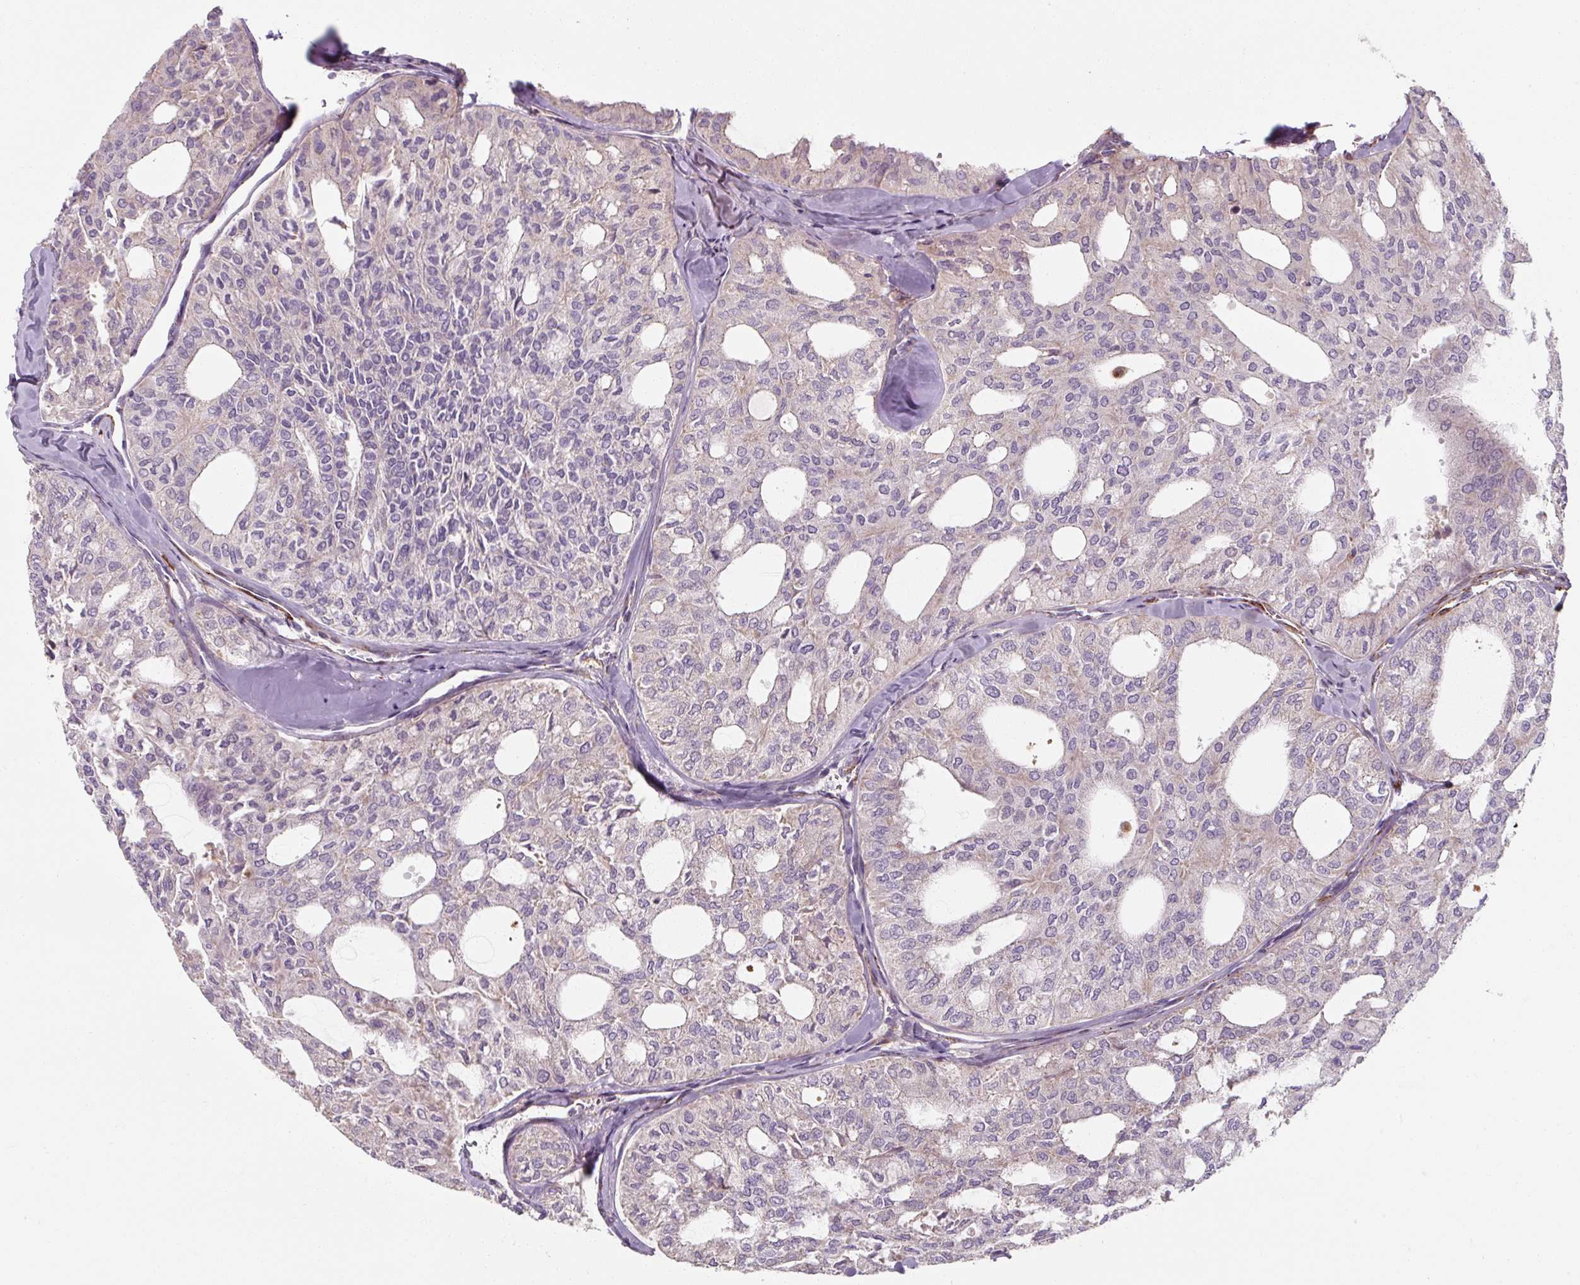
{"staining": {"intensity": "negative", "quantity": "none", "location": "none"}, "tissue": "thyroid cancer", "cell_type": "Tumor cells", "image_type": "cancer", "snomed": [{"axis": "morphology", "description": "Follicular adenoma carcinoma, NOS"}, {"axis": "topography", "description": "Thyroid gland"}], "caption": "High magnification brightfield microscopy of follicular adenoma carcinoma (thyroid) stained with DAB (3,3'-diaminobenzidine) (brown) and counterstained with hematoxylin (blue): tumor cells show no significant positivity.", "gene": "MRPS5", "patient": {"sex": "male", "age": 75}}